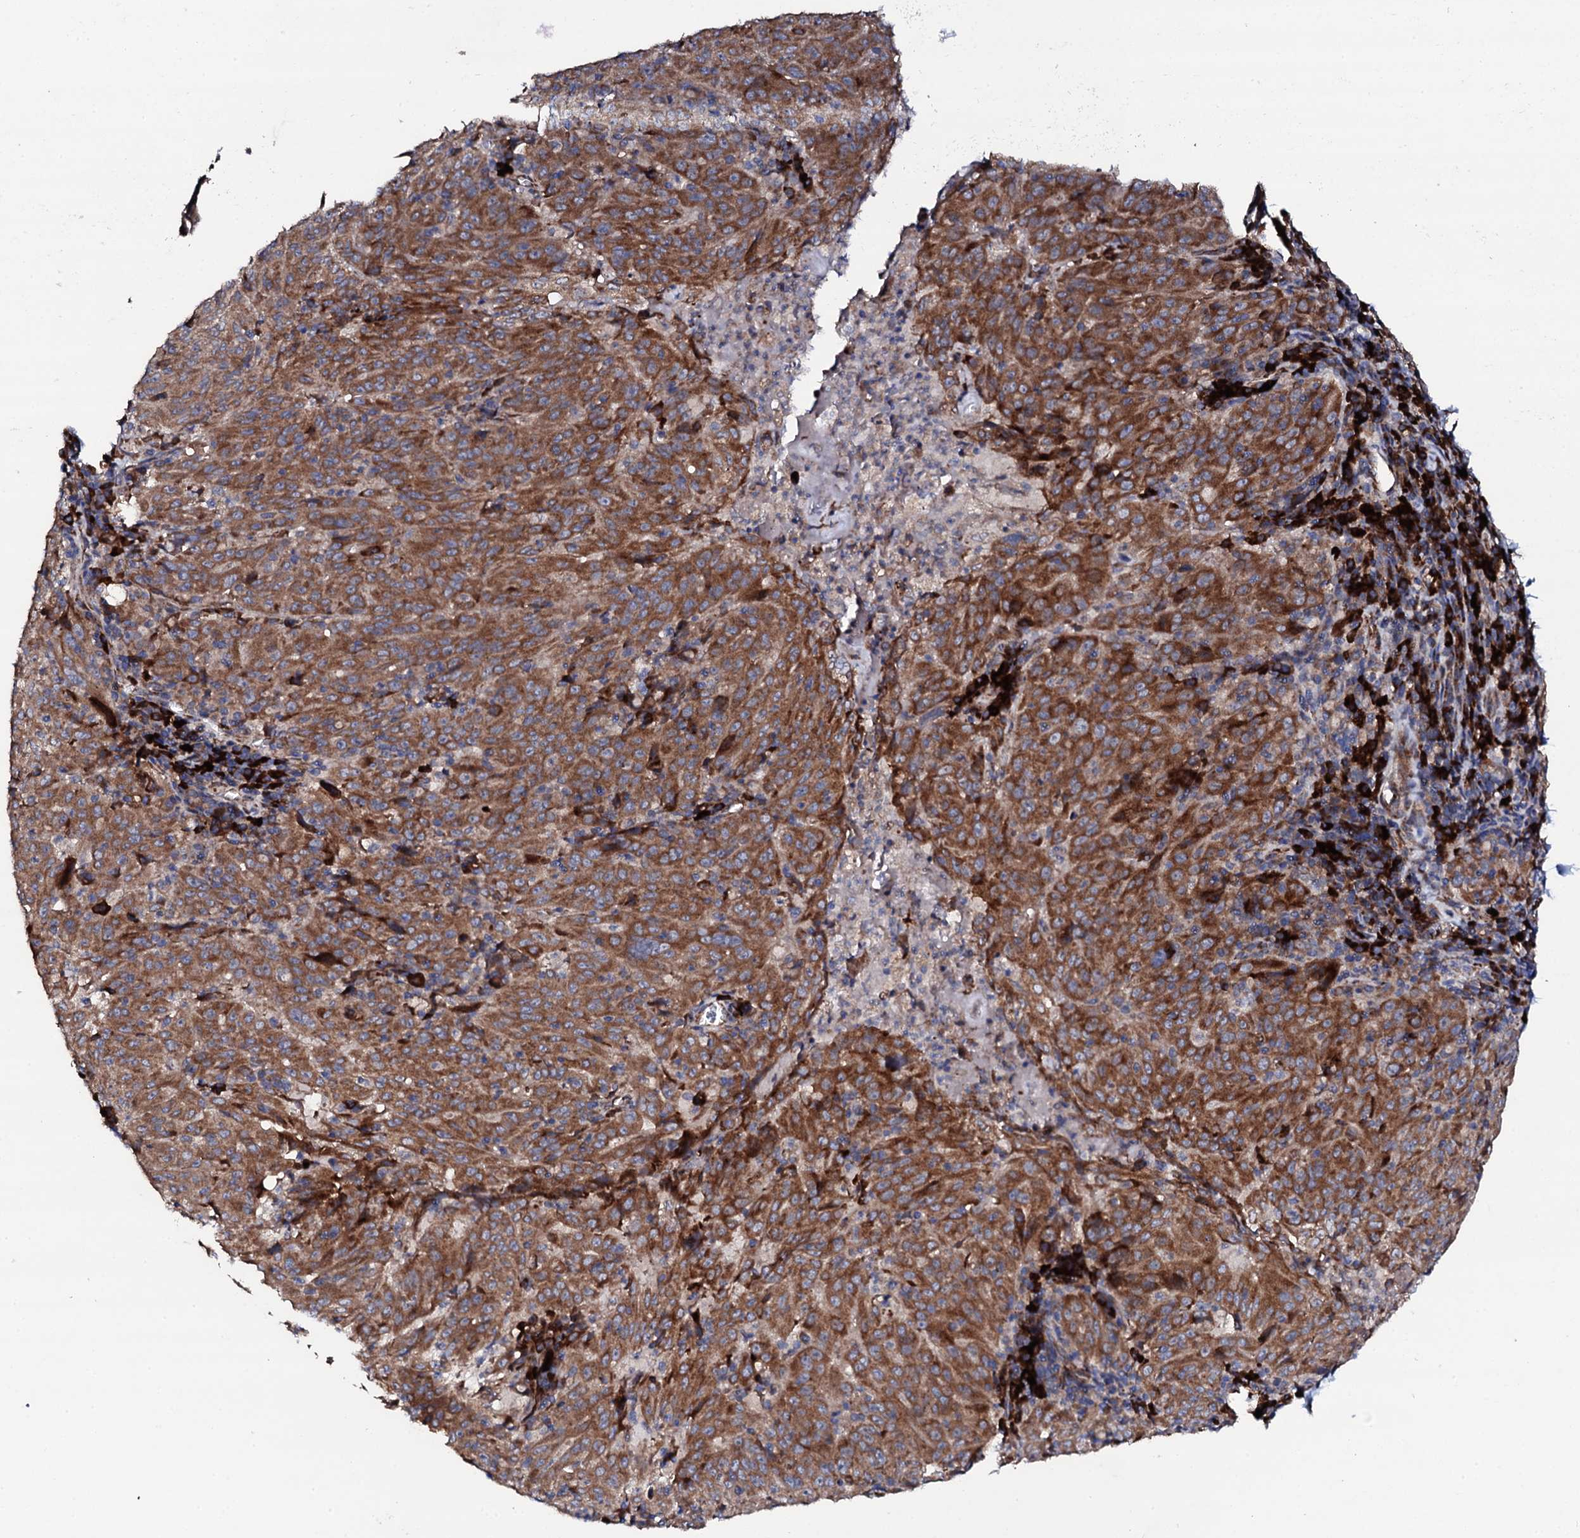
{"staining": {"intensity": "strong", "quantity": ">75%", "location": "cytoplasmic/membranous"}, "tissue": "pancreatic cancer", "cell_type": "Tumor cells", "image_type": "cancer", "snomed": [{"axis": "morphology", "description": "Adenocarcinoma, NOS"}, {"axis": "topography", "description": "Pancreas"}], "caption": "Immunohistochemical staining of pancreatic adenocarcinoma displays strong cytoplasmic/membranous protein staining in about >75% of tumor cells. (IHC, brightfield microscopy, high magnification).", "gene": "LIPT2", "patient": {"sex": "male", "age": 63}}